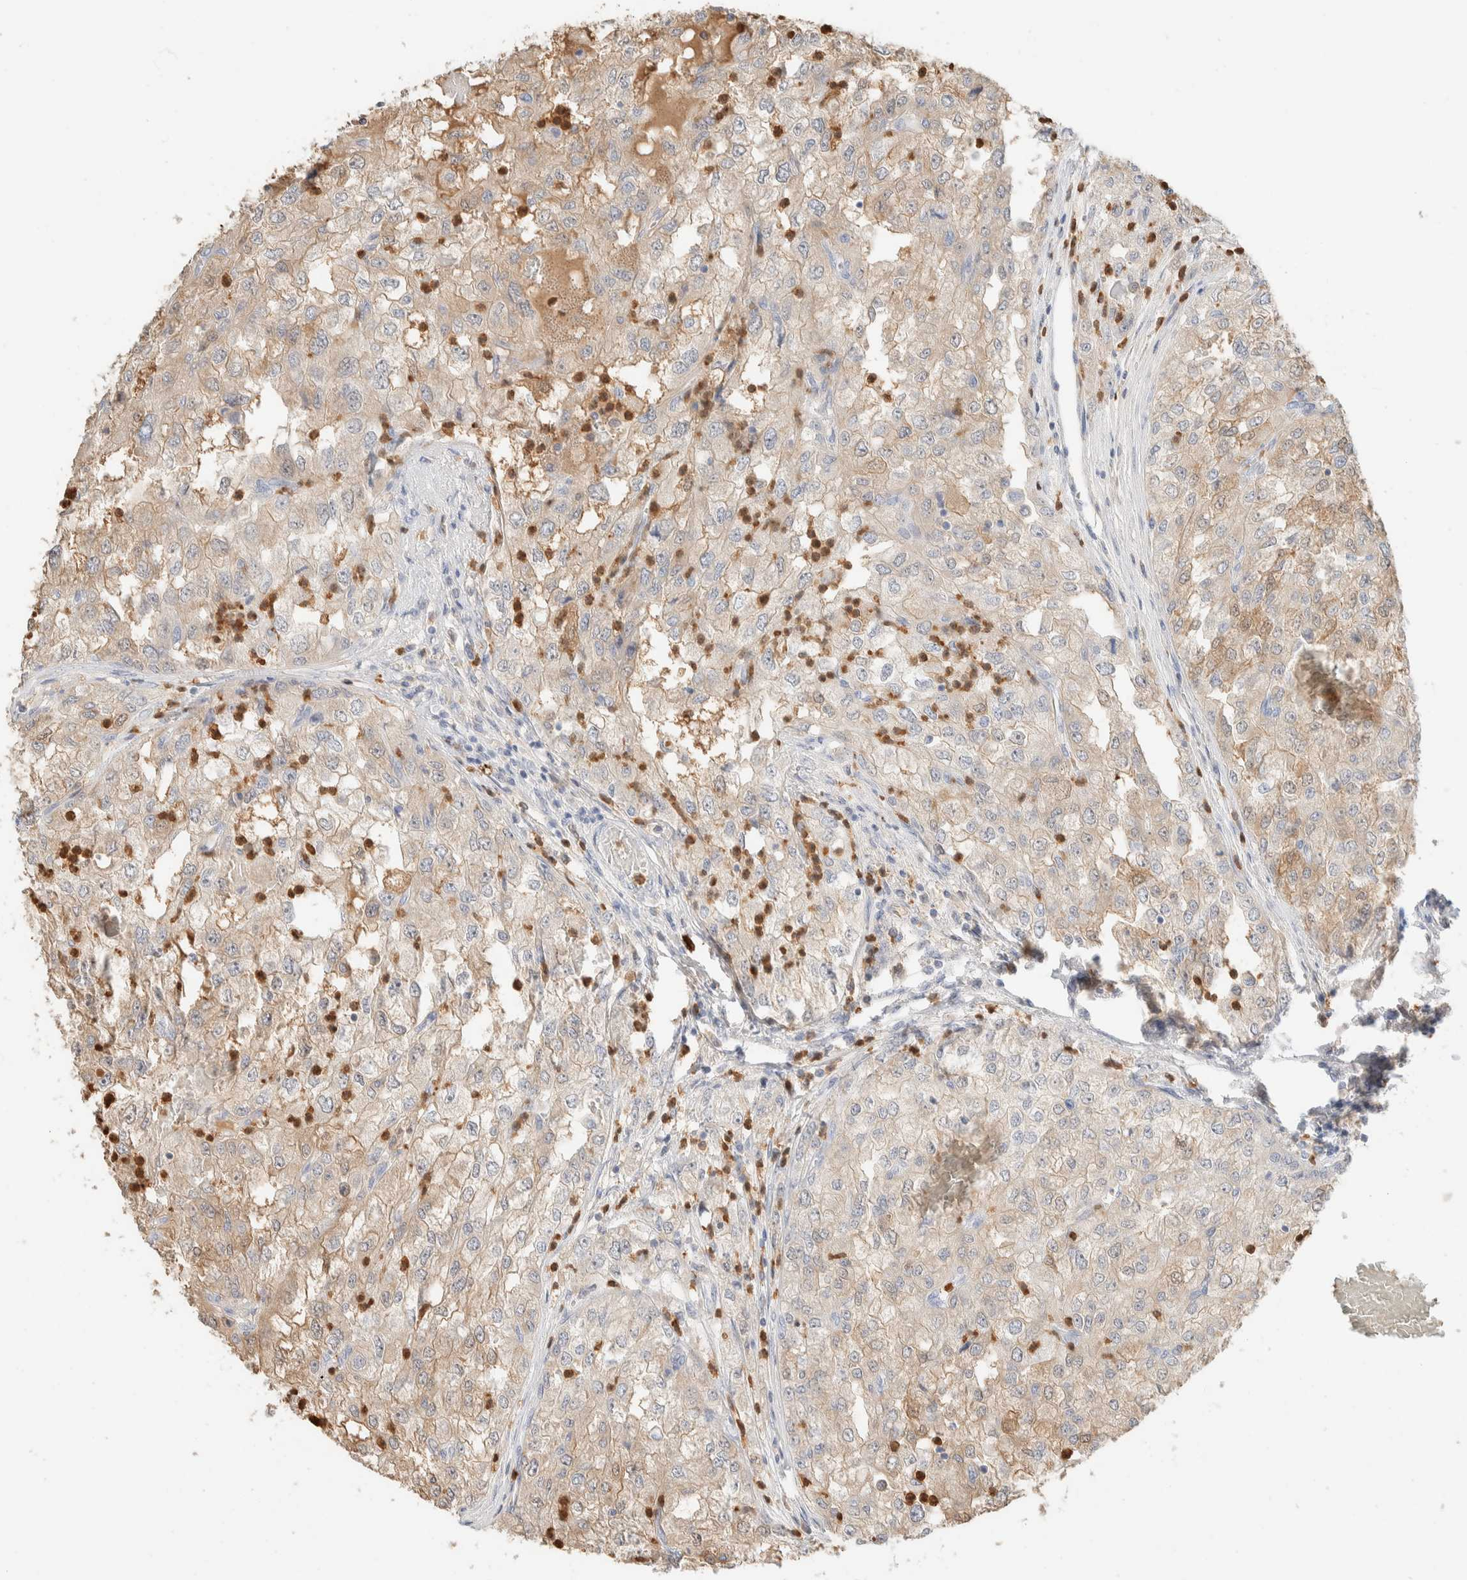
{"staining": {"intensity": "weak", "quantity": "25%-75%", "location": "cytoplasmic/membranous"}, "tissue": "renal cancer", "cell_type": "Tumor cells", "image_type": "cancer", "snomed": [{"axis": "morphology", "description": "Adenocarcinoma, NOS"}, {"axis": "topography", "description": "Kidney"}], "caption": "A micrograph showing weak cytoplasmic/membranous positivity in about 25%-75% of tumor cells in renal cancer (adenocarcinoma), as visualized by brown immunohistochemical staining.", "gene": "SETD4", "patient": {"sex": "female", "age": 54}}